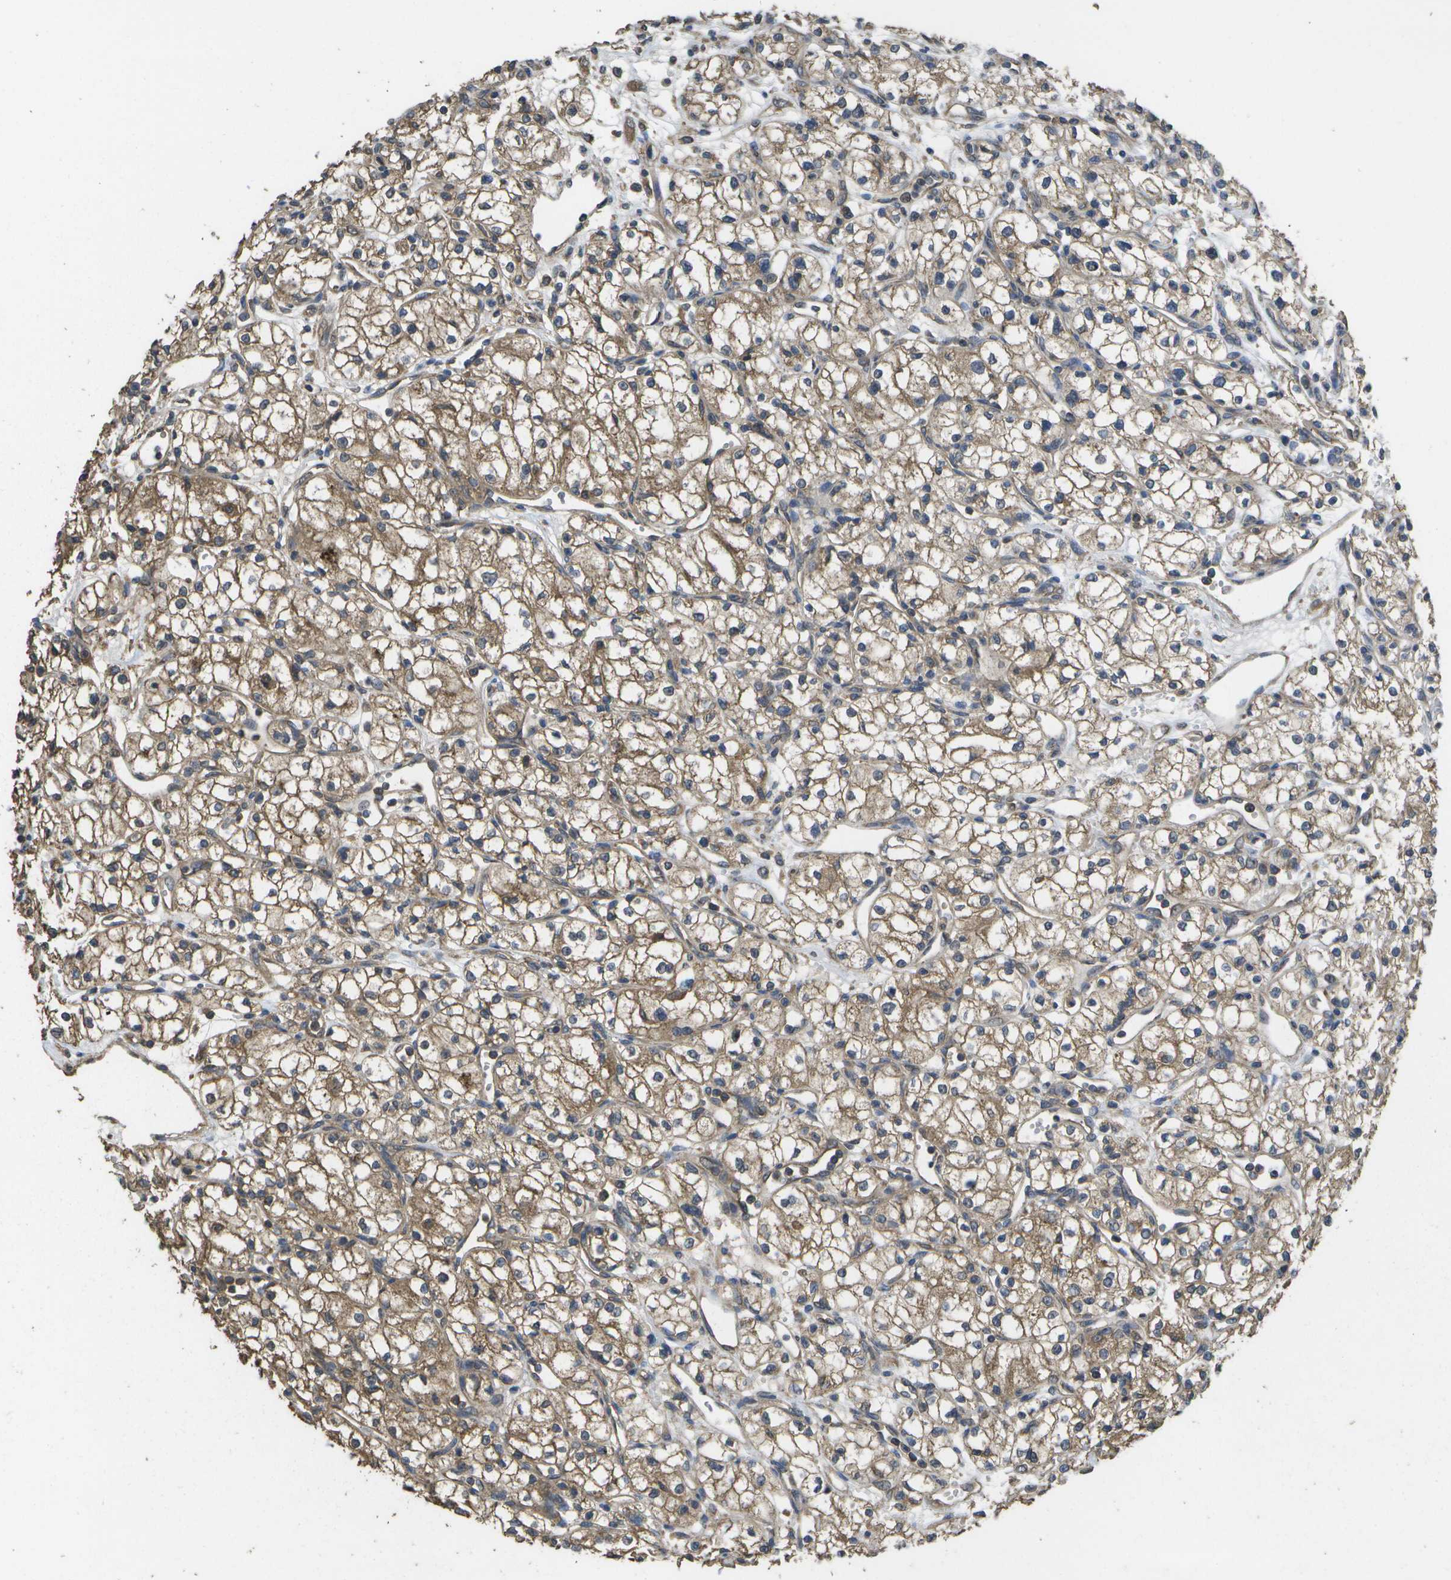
{"staining": {"intensity": "moderate", "quantity": ">75%", "location": "cytoplasmic/membranous"}, "tissue": "renal cancer", "cell_type": "Tumor cells", "image_type": "cancer", "snomed": [{"axis": "morphology", "description": "Normal tissue, NOS"}, {"axis": "morphology", "description": "Adenocarcinoma, NOS"}, {"axis": "topography", "description": "Kidney"}], "caption": "The immunohistochemical stain shows moderate cytoplasmic/membranous expression in tumor cells of renal cancer (adenocarcinoma) tissue. The protein is stained brown, and the nuclei are stained in blue (DAB (3,3'-diaminobenzidine) IHC with brightfield microscopy, high magnification).", "gene": "SACS", "patient": {"sex": "male", "age": 59}}